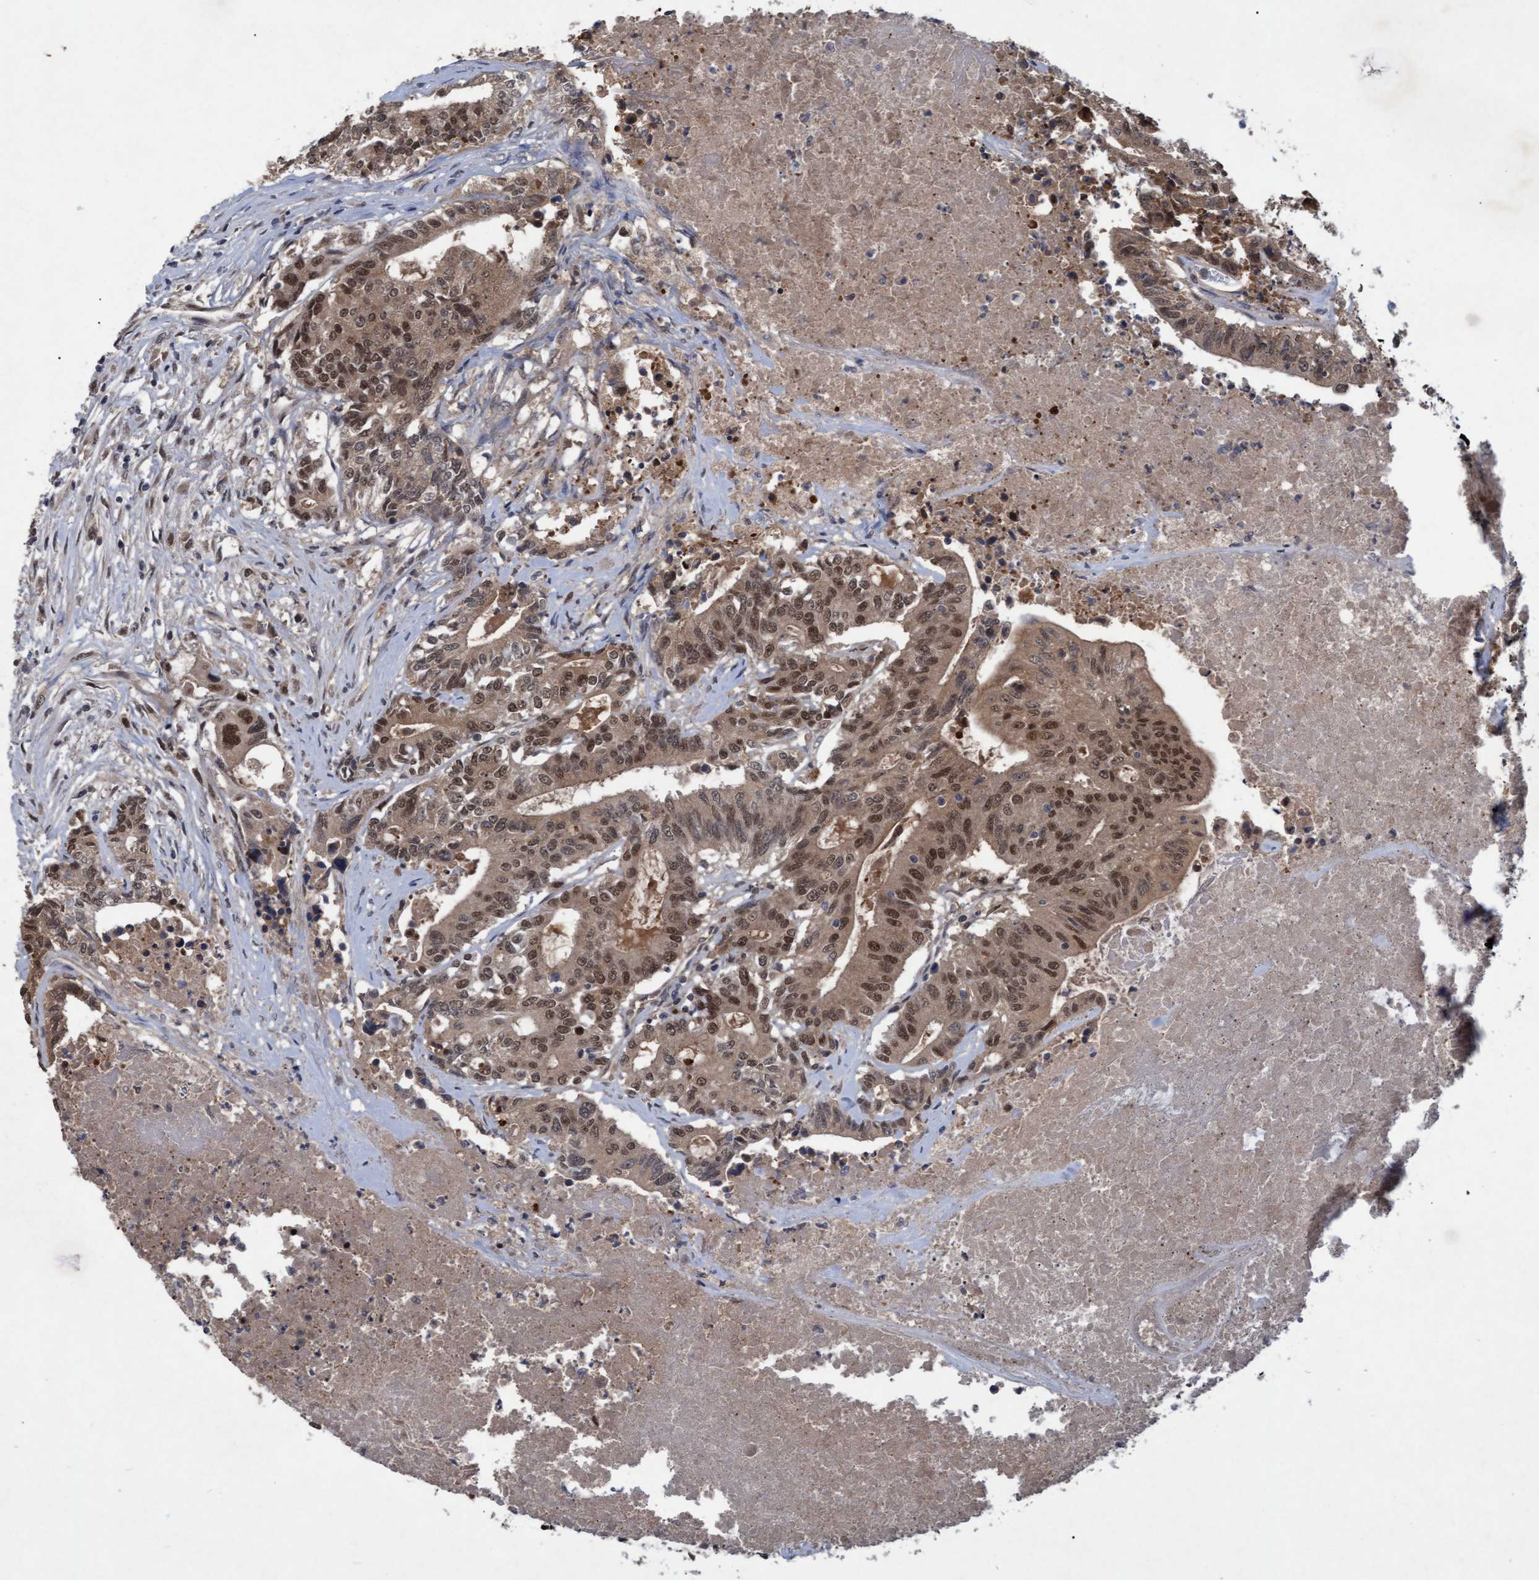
{"staining": {"intensity": "moderate", "quantity": ">75%", "location": "cytoplasmic/membranous,nuclear"}, "tissue": "colorectal cancer", "cell_type": "Tumor cells", "image_type": "cancer", "snomed": [{"axis": "morphology", "description": "Adenocarcinoma, NOS"}, {"axis": "topography", "description": "Colon"}], "caption": "An immunohistochemistry histopathology image of tumor tissue is shown. Protein staining in brown shows moderate cytoplasmic/membranous and nuclear positivity in colorectal adenocarcinoma within tumor cells.", "gene": "PSMB6", "patient": {"sex": "female", "age": 77}}